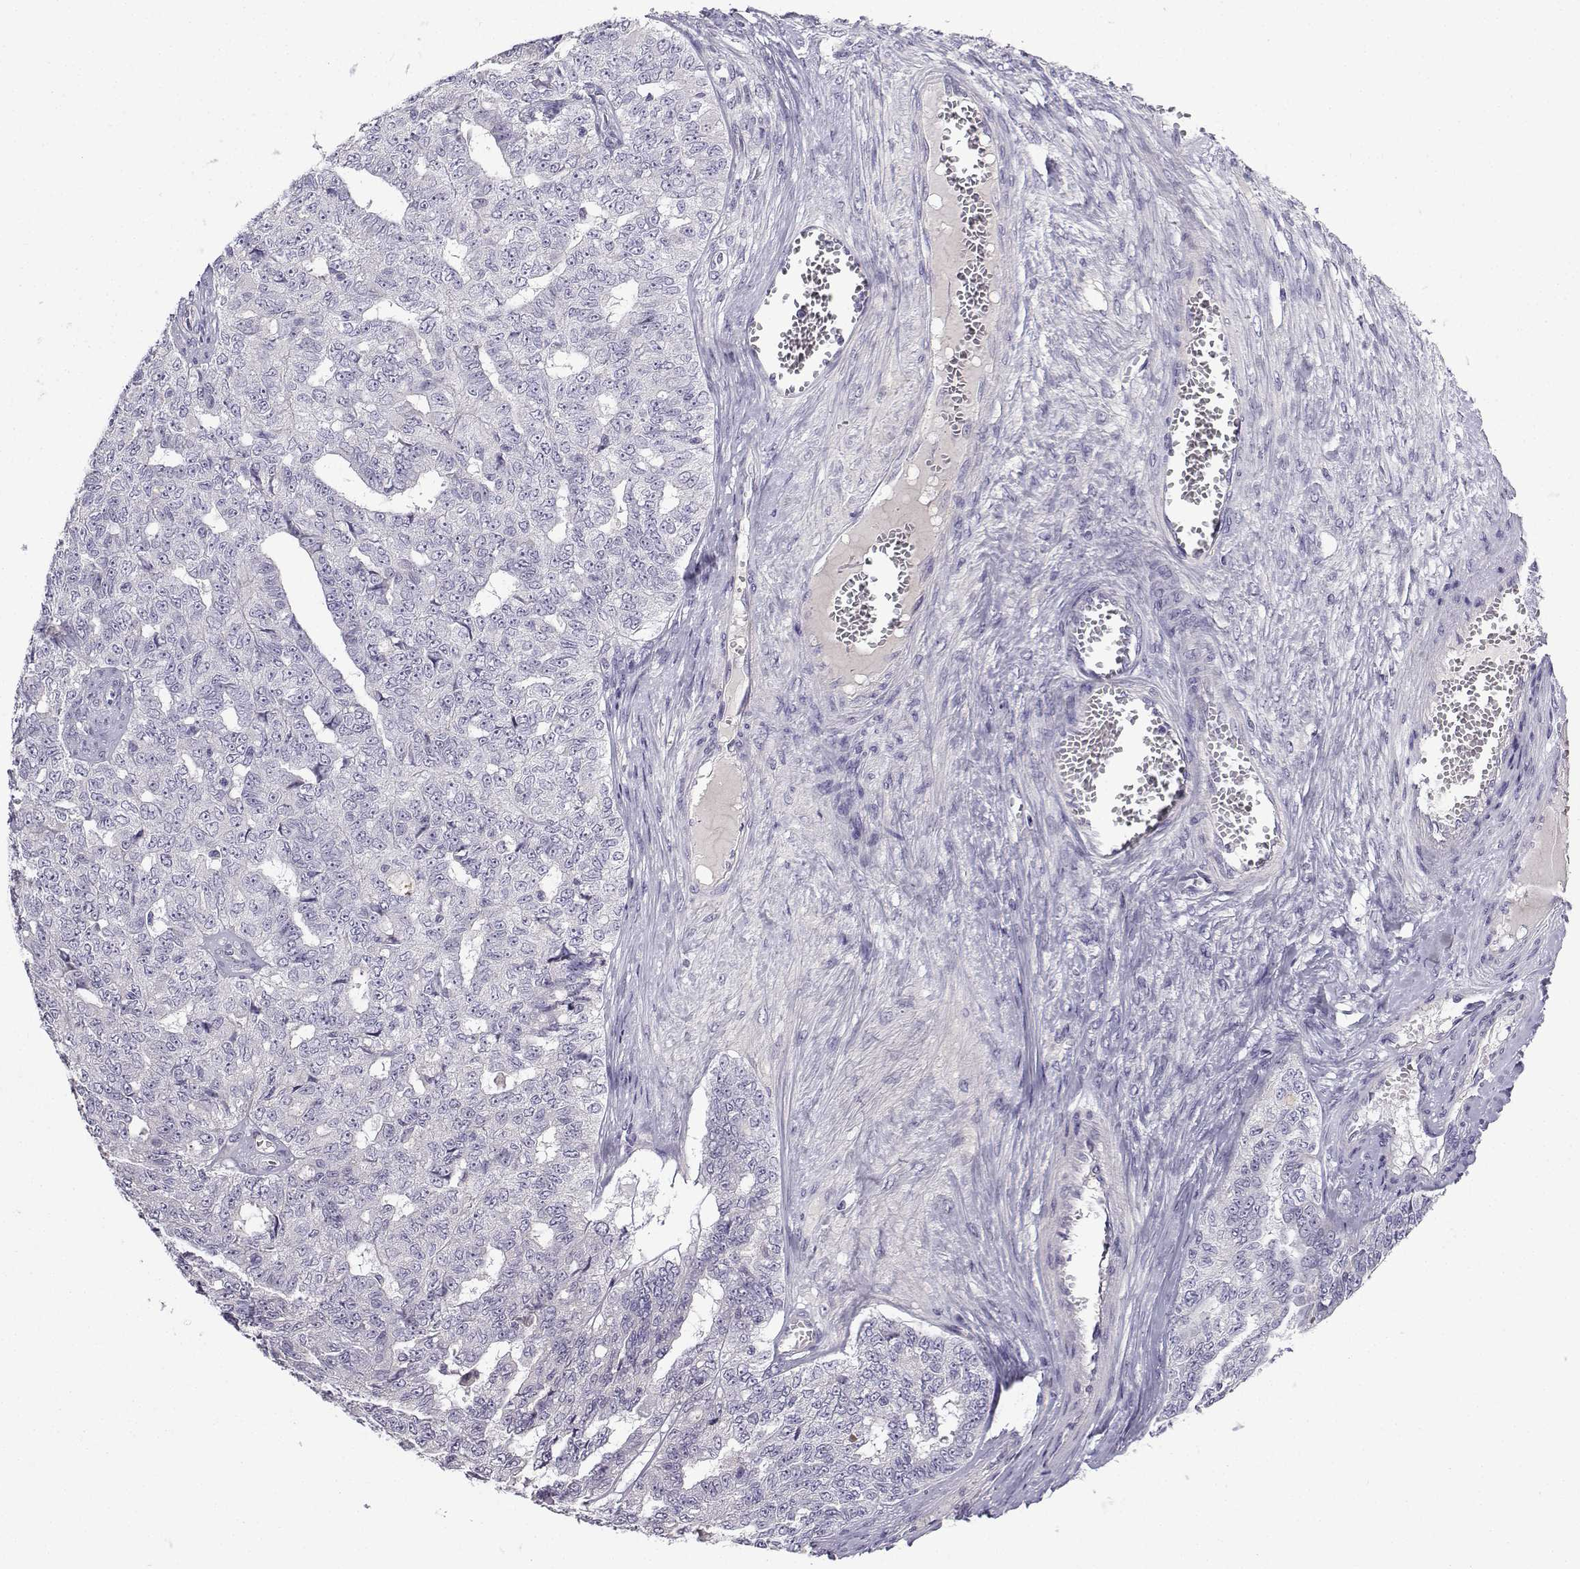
{"staining": {"intensity": "negative", "quantity": "none", "location": "none"}, "tissue": "ovarian cancer", "cell_type": "Tumor cells", "image_type": "cancer", "snomed": [{"axis": "morphology", "description": "Cystadenocarcinoma, serous, NOS"}, {"axis": "topography", "description": "Ovary"}], "caption": "Protein analysis of serous cystadenocarcinoma (ovarian) shows no significant expression in tumor cells. The staining was performed using DAB to visualize the protein expression in brown, while the nuclei were stained in blue with hematoxylin (Magnification: 20x).", "gene": "SPACA7", "patient": {"sex": "female", "age": 71}}